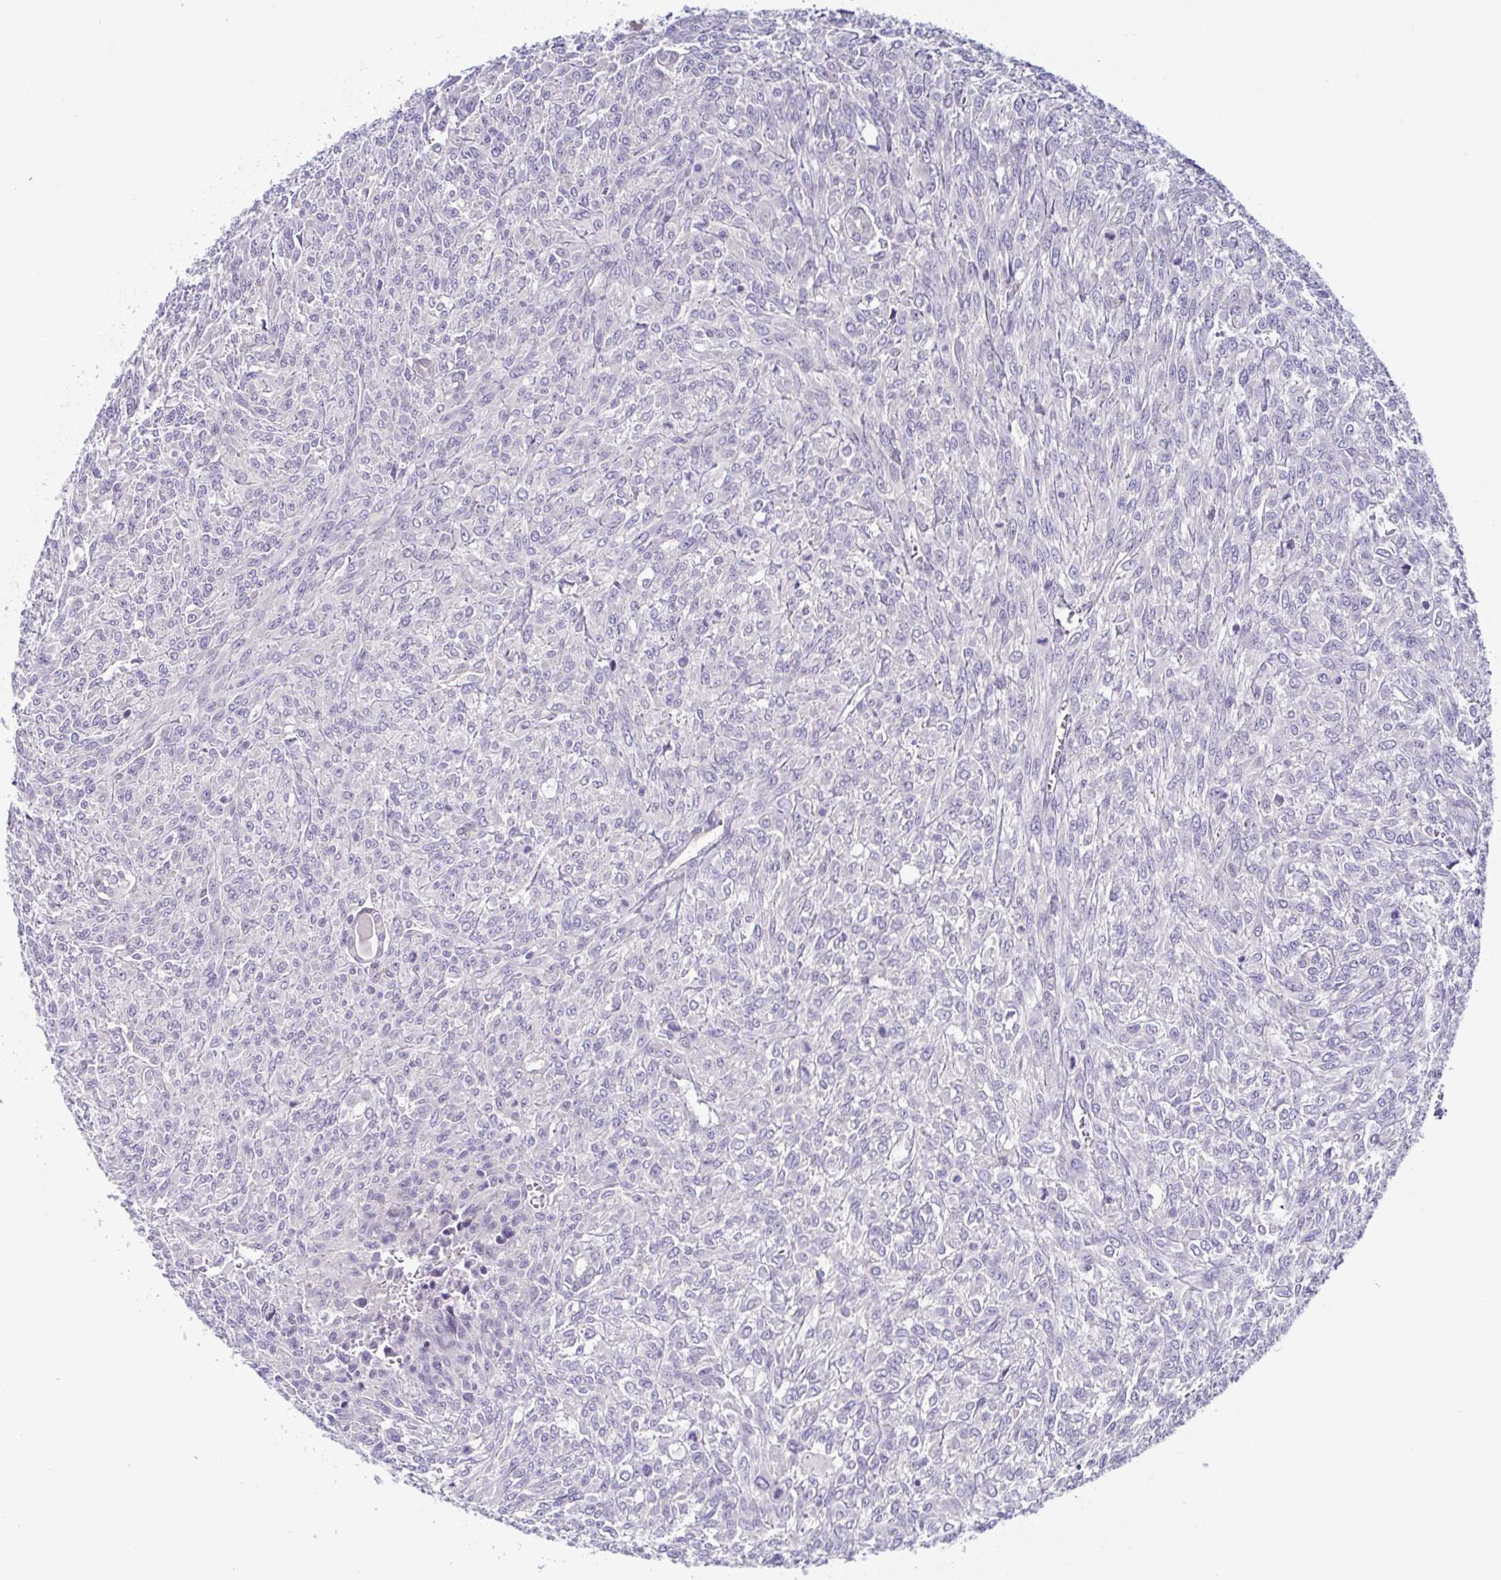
{"staining": {"intensity": "negative", "quantity": "none", "location": "none"}, "tissue": "renal cancer", "cell_type": "Tumor cells", "image_type": "cancer", "snomed": [{"axis": "morphology", "description": "Adenocarcinoma, NOS"}, {"axis": "topography", "description": "Kidney"}], "caption": "Immunohistochemistry (IHC) micrograph of human renal cancer (adenocarcinoma) stained for a protein (brown), which reveals no expression in tumor cells.", "gene": "UBE2Q1", "patient": {"sex": "male", "age": 58}}